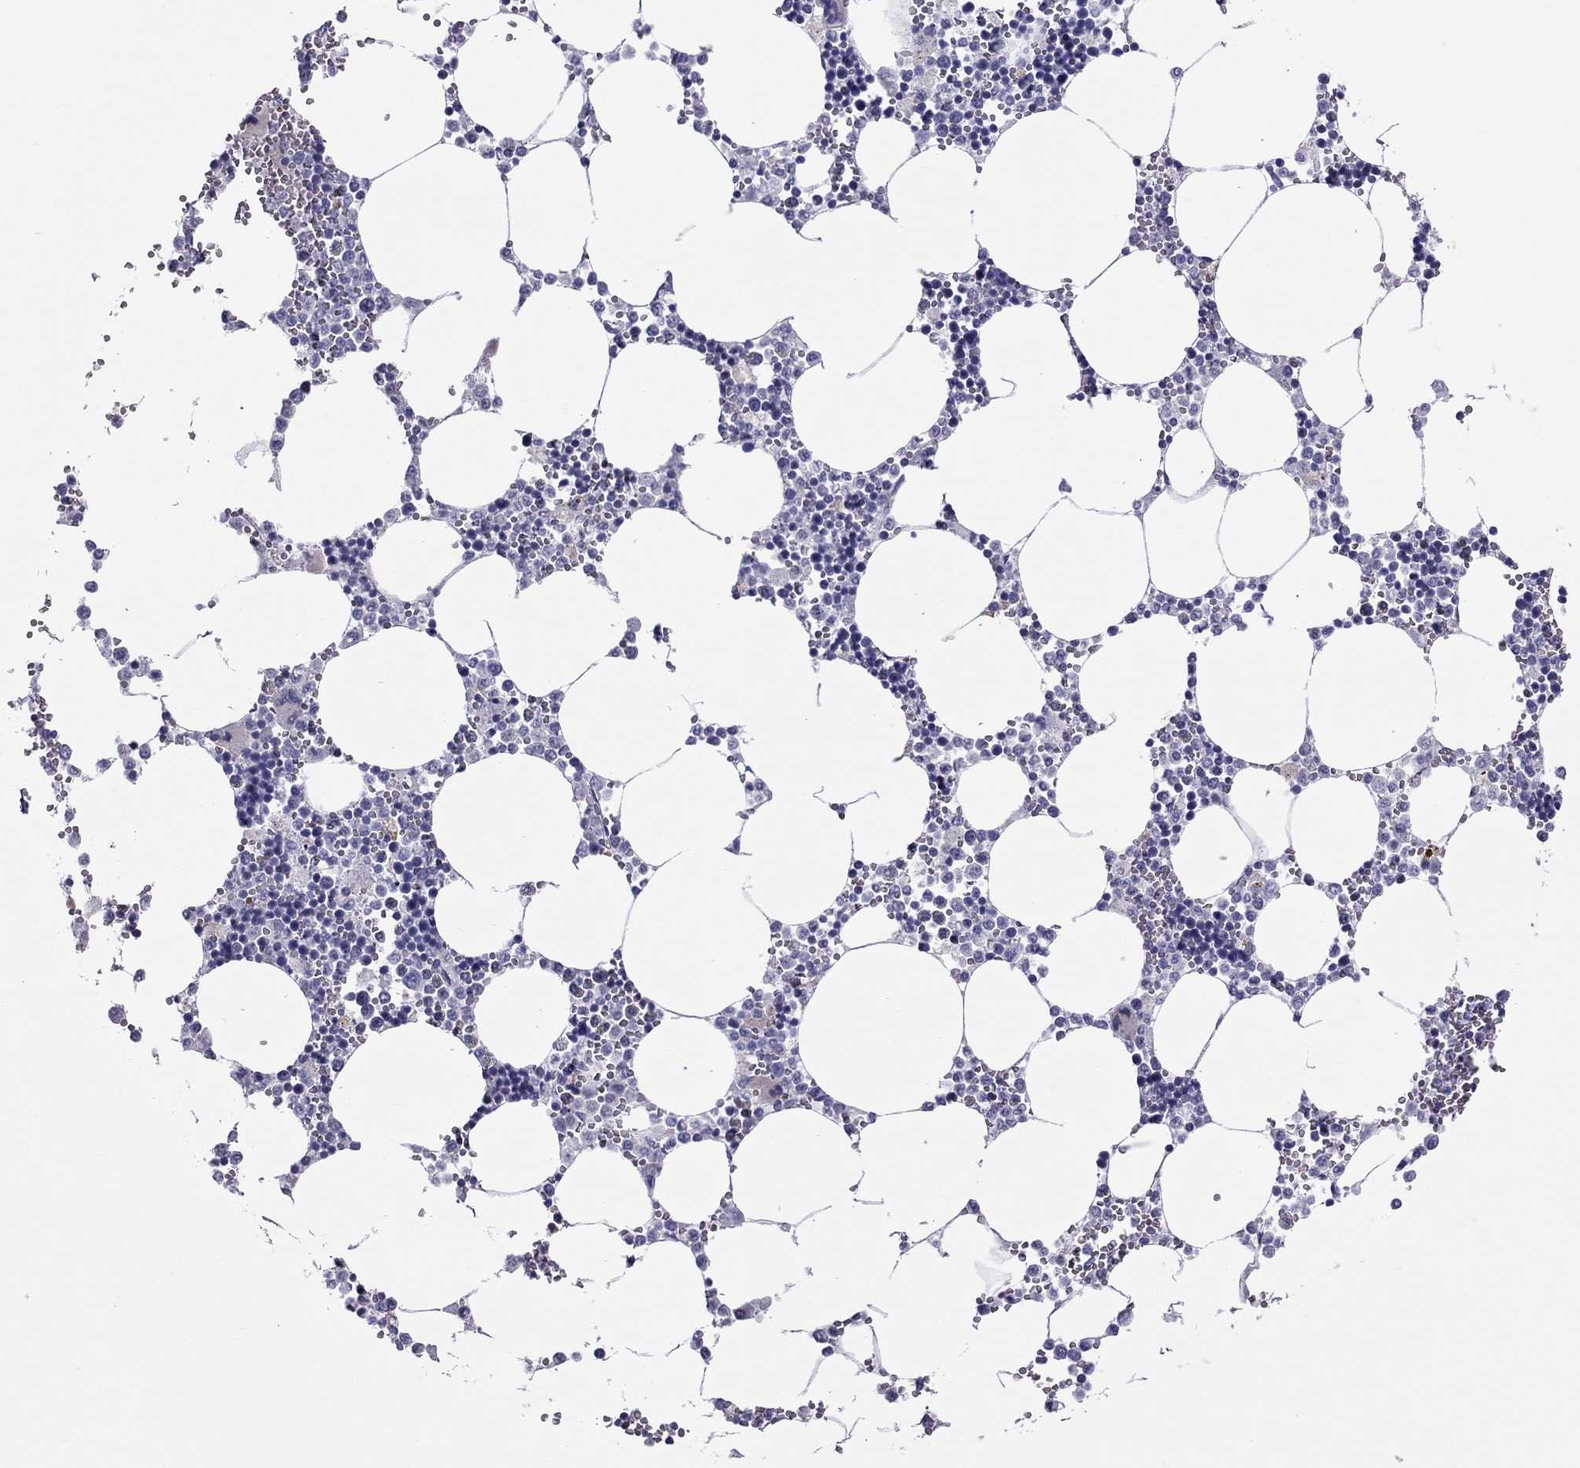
{"staining": {"intensity": "negative", "quantity": "none", "location": "none"}, "tissue": "bone marrow", "cell_type": "Hematopoietic cells", "image_type": "normal", "snomed": [{"axis": "morphology", "description": "Normal tissue, NOS"}, {"axis": "topography", "description": "Bone marrow"}], "caption": "High power microscopy photomicrograph of an immunohistochemistry photomicrograph of benign bone marrow, revealing no significant expression in hematopoietic cells.", "gene": "TEX14", "patient": {"sex": "male", "age": 54}}